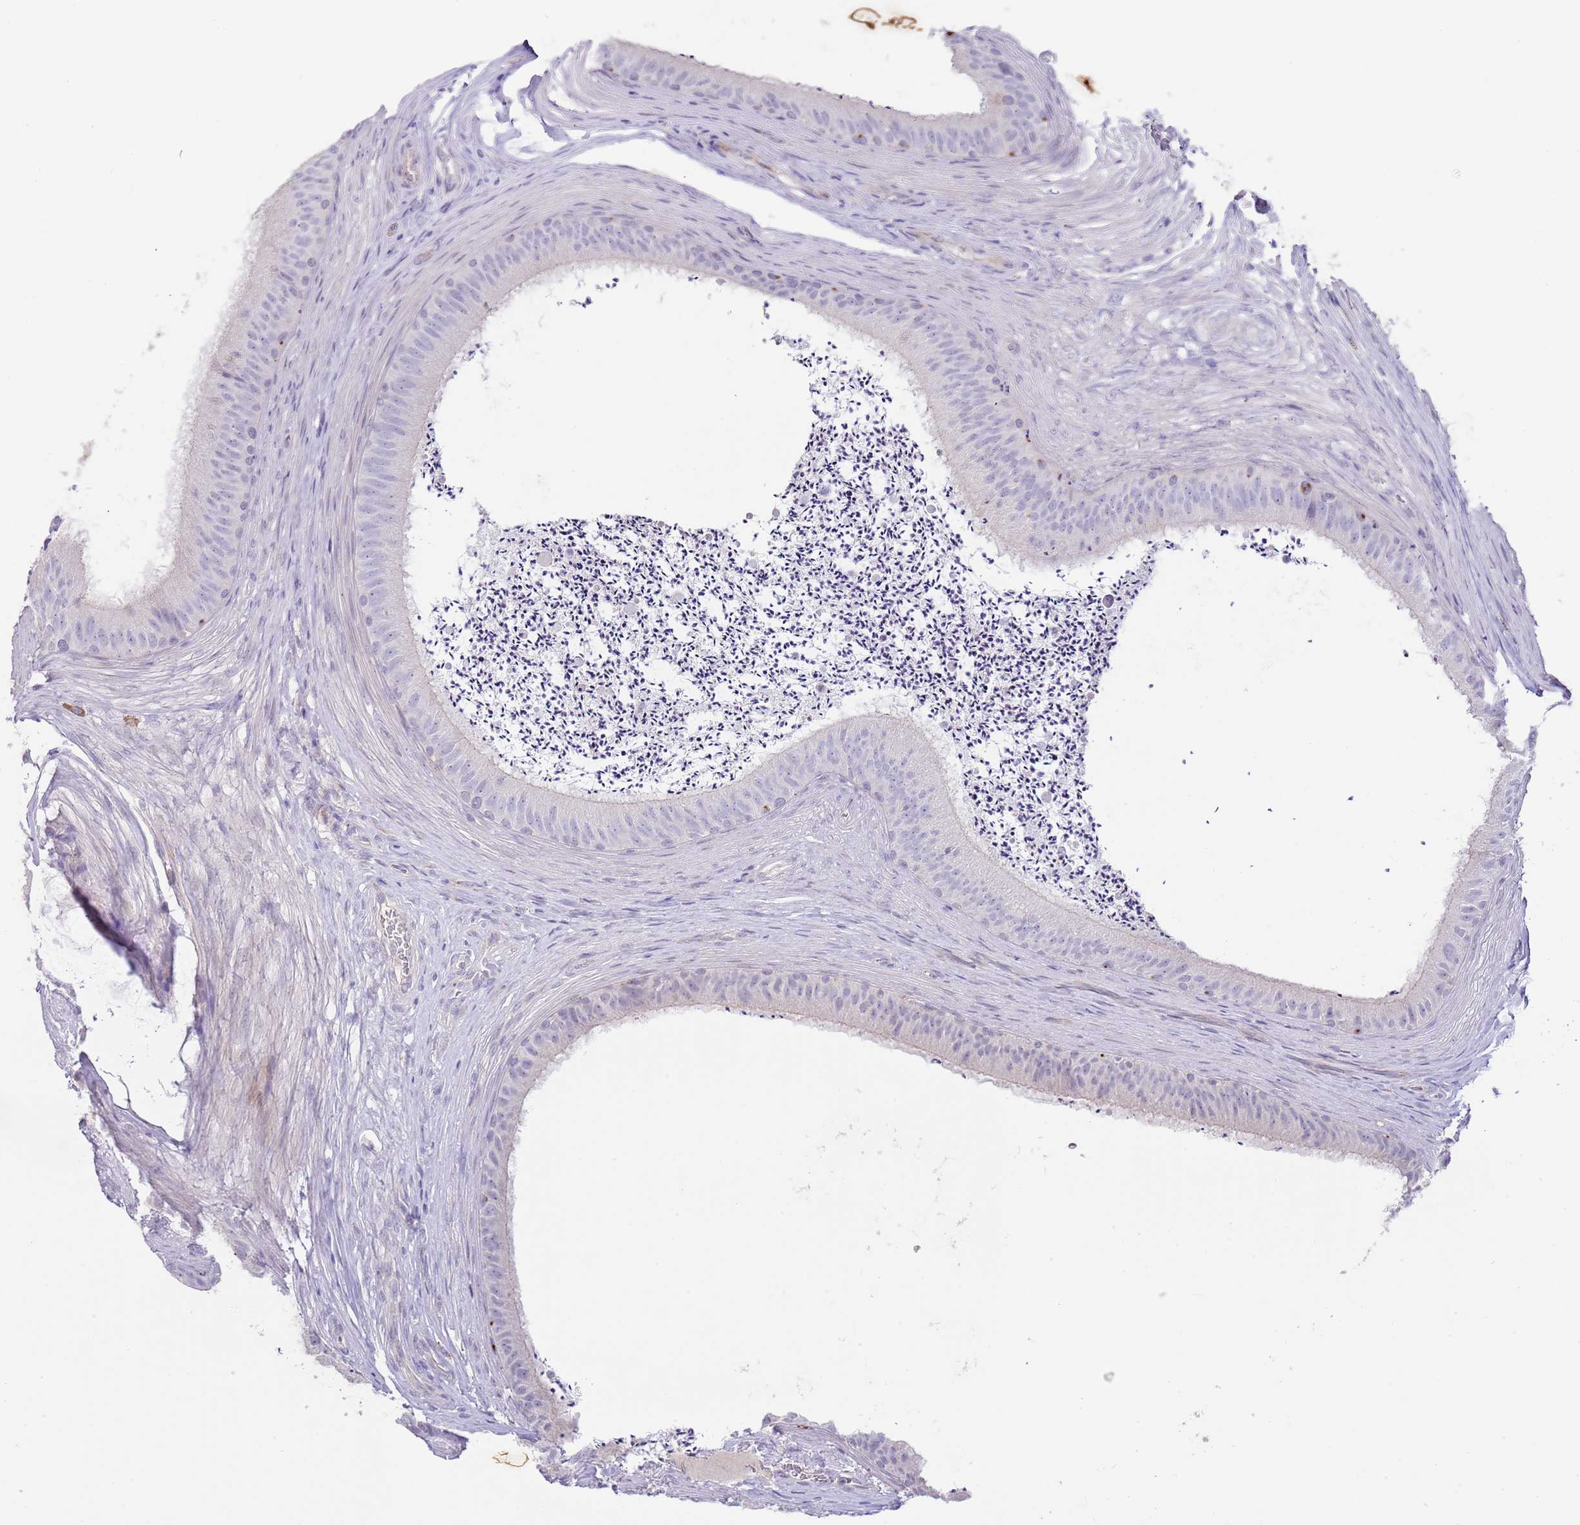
{"staining": {"intensity": "negative", "quantity": "none", "location": "none"}, "tissue": "epididymis", "cell_type": "Glandular cells", "image_type": "normal", "snomed": [{"axis": "morphology", "description": "Normal tissue, NOS"}, {"axis": "topography", "description": "Testis"}, {"axis": "topography", "description": "Epididymis"}], "caption": "Immunohistochemistry photomicrograph of benign epididymis: epididymis stained with DAB exhibits no significant protein positivity in glandular cells.", "gene": "ABHD17A", "patient": {"sex": "male", "age": 41}}